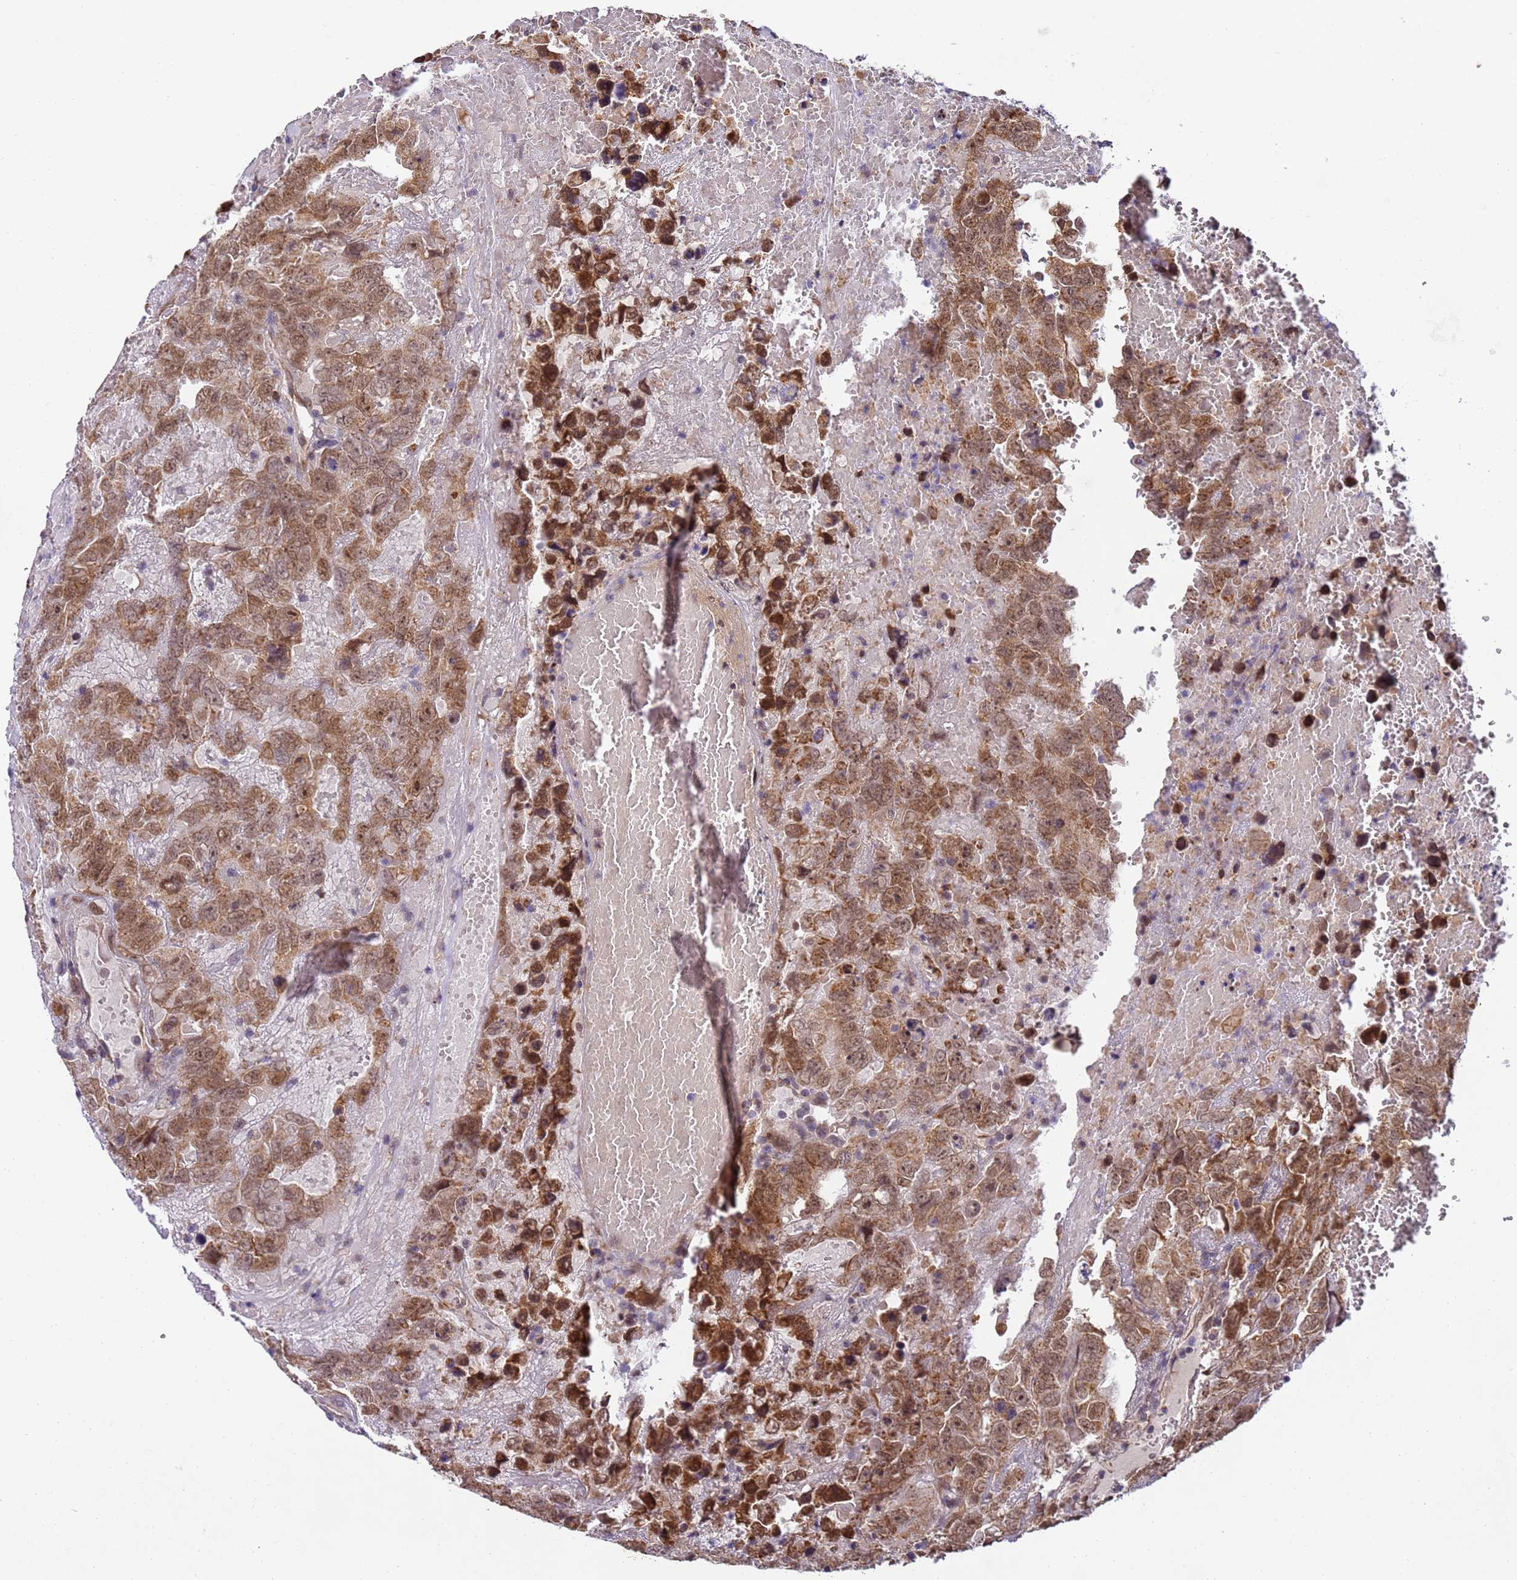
{"staining": {"intensity": "moderate", "quantity": ">75%", "location": "cytoplasmic/membranous,nuclear"}, "tissue": "testis cancer", "cell_type": "Tumor cells", "image_type": "cancer", "snomed": [{"axis": "morphology", "description": "Carcinoma, Embryonal, NOS"}, {"axis": "topography", "description": "Testis"}], "caption": "Brown immunohistochemical staining in human testis cancer demonstrates moderate cytoplasmic/membranous and nuclear staining in about >75% of tumor cells.", "gene": "RAPGEF3", "patient": {"sex": "male", "age": 45}}